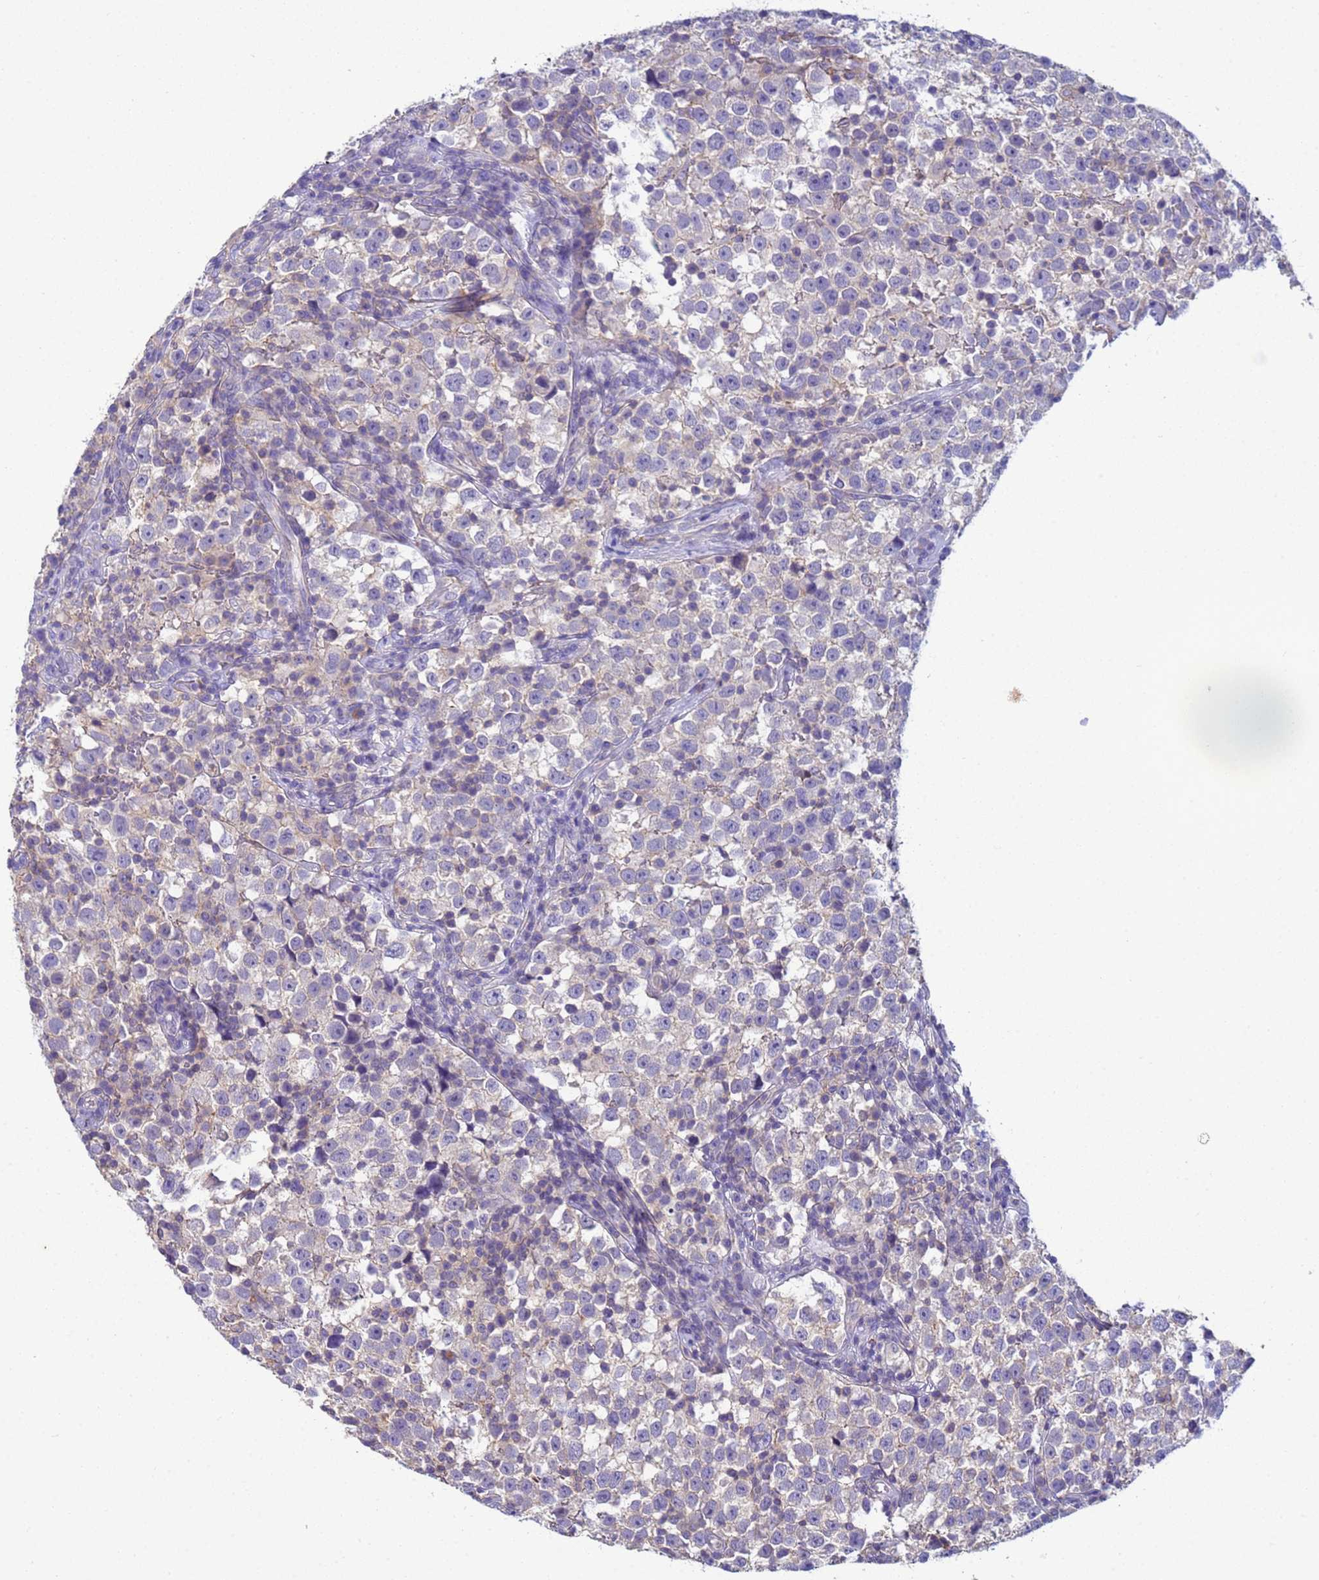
{"staining": {"intensity": "negative", "quantity": "none", "location": "none"}, "tissue": "testis cancer", "cell_type": "Tumor cells", "image_type": "cancer", "snomed": [{"axis": "morphology", "description": "Normal tissue, NOS"}, {"axis": "morphology", "description": "Seminoma, NOS"}, {"axis": "topography", "description": "Testis"}], "caption": "Seminoma (testis) stained for a protein using immunohistochemistry (IHC) reveals no positivity tumor cells.", "gene": "KLHL13", "patient": {"sex": "male", "age": 43}}